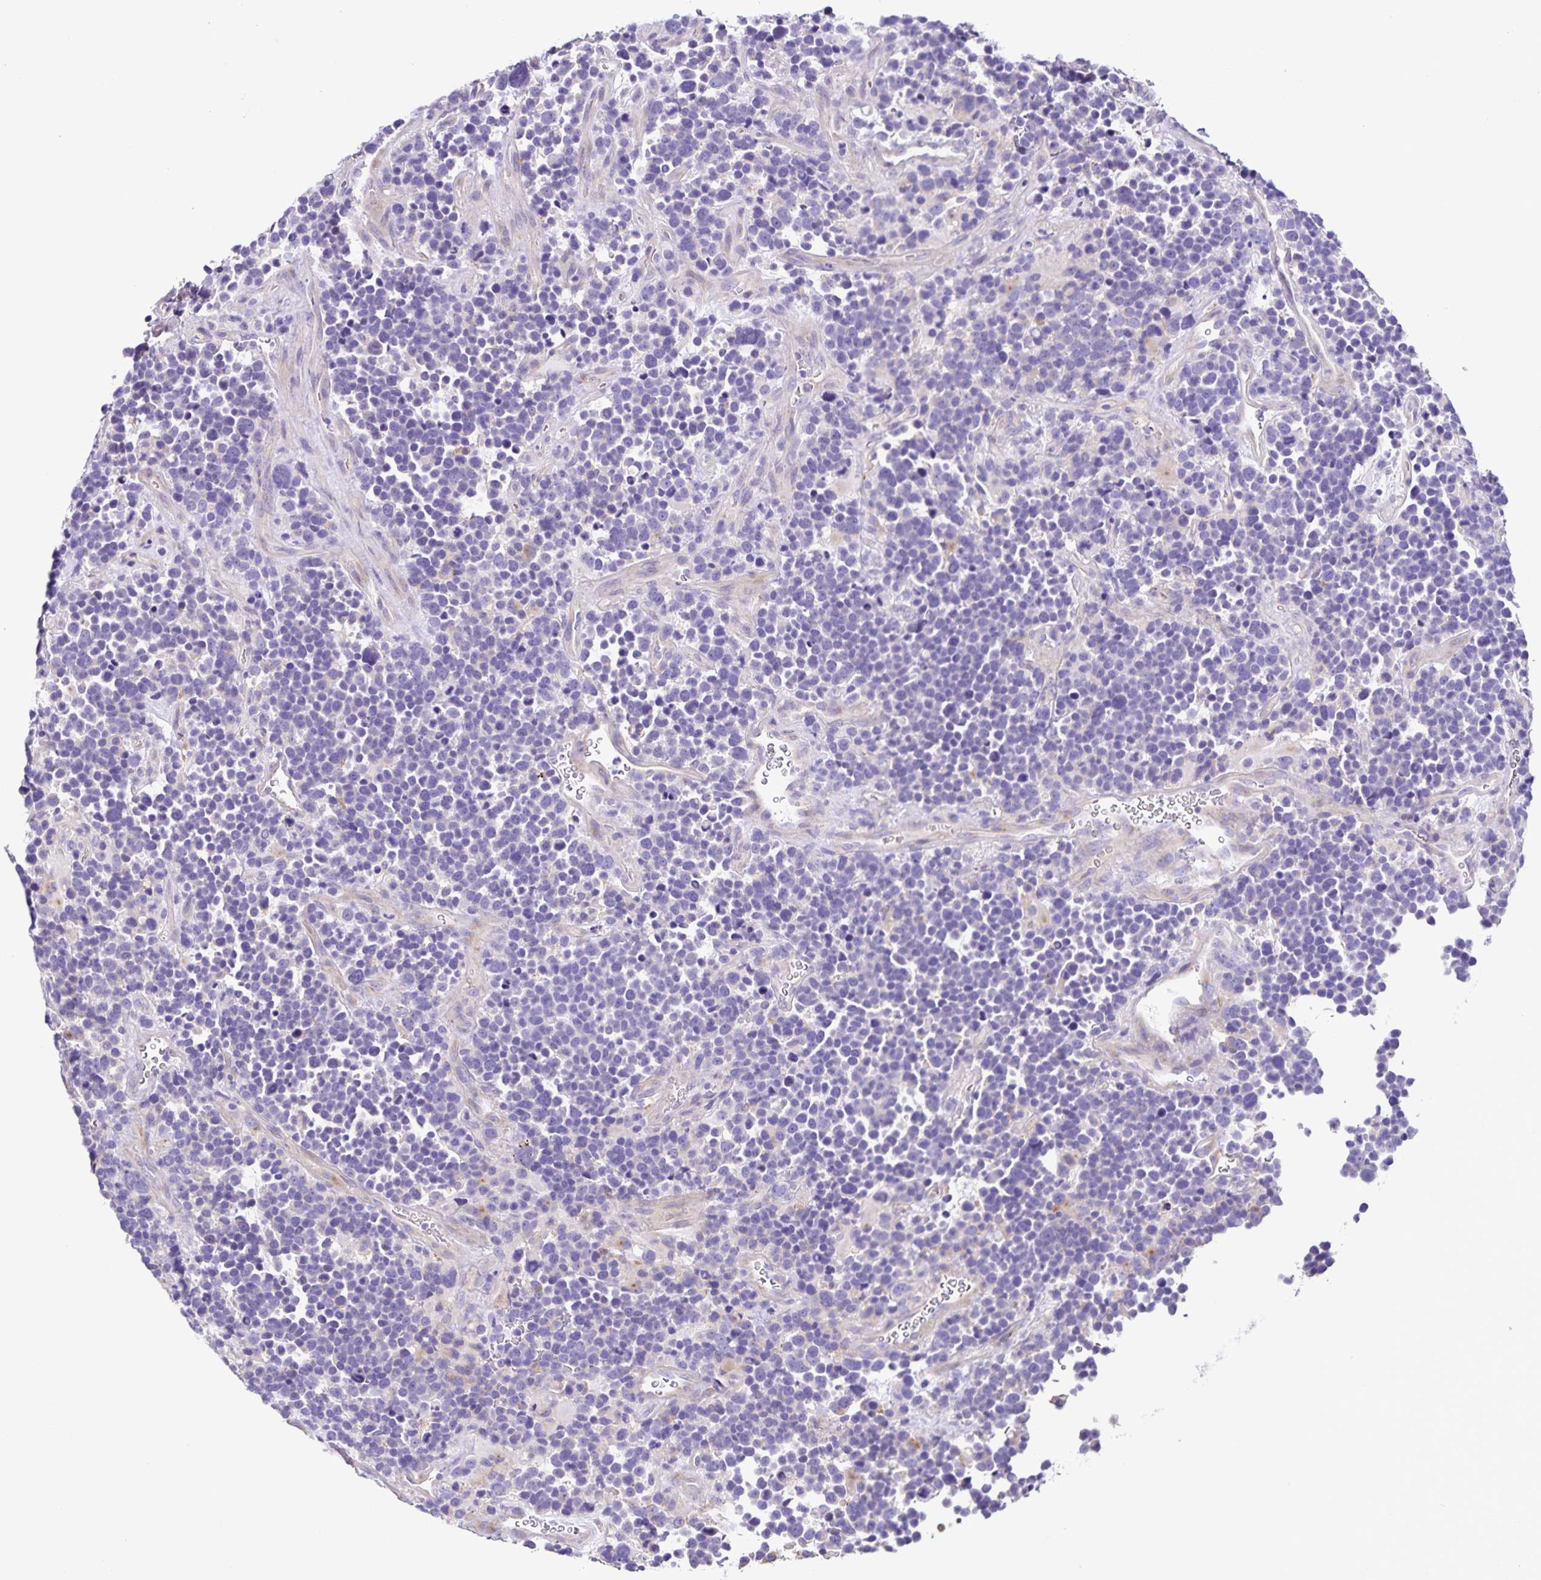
{"staining": {"intensity": "negative", "quantity": "none", "location": "none"}, "tissue": "glioma", "cell_type": "Tumor cells", "image_type": "cancer", "snomed": [{"axis": "morphology", "description": "Glioma, malignant, High grade"}, {"axis": "topography", "description": "Brain"}], "caption": "Tumor cells show no significant positivity in malignant glioma (high-grade).", "gene": "BOLL", "patient": {"sex": "male", "age": 33}}